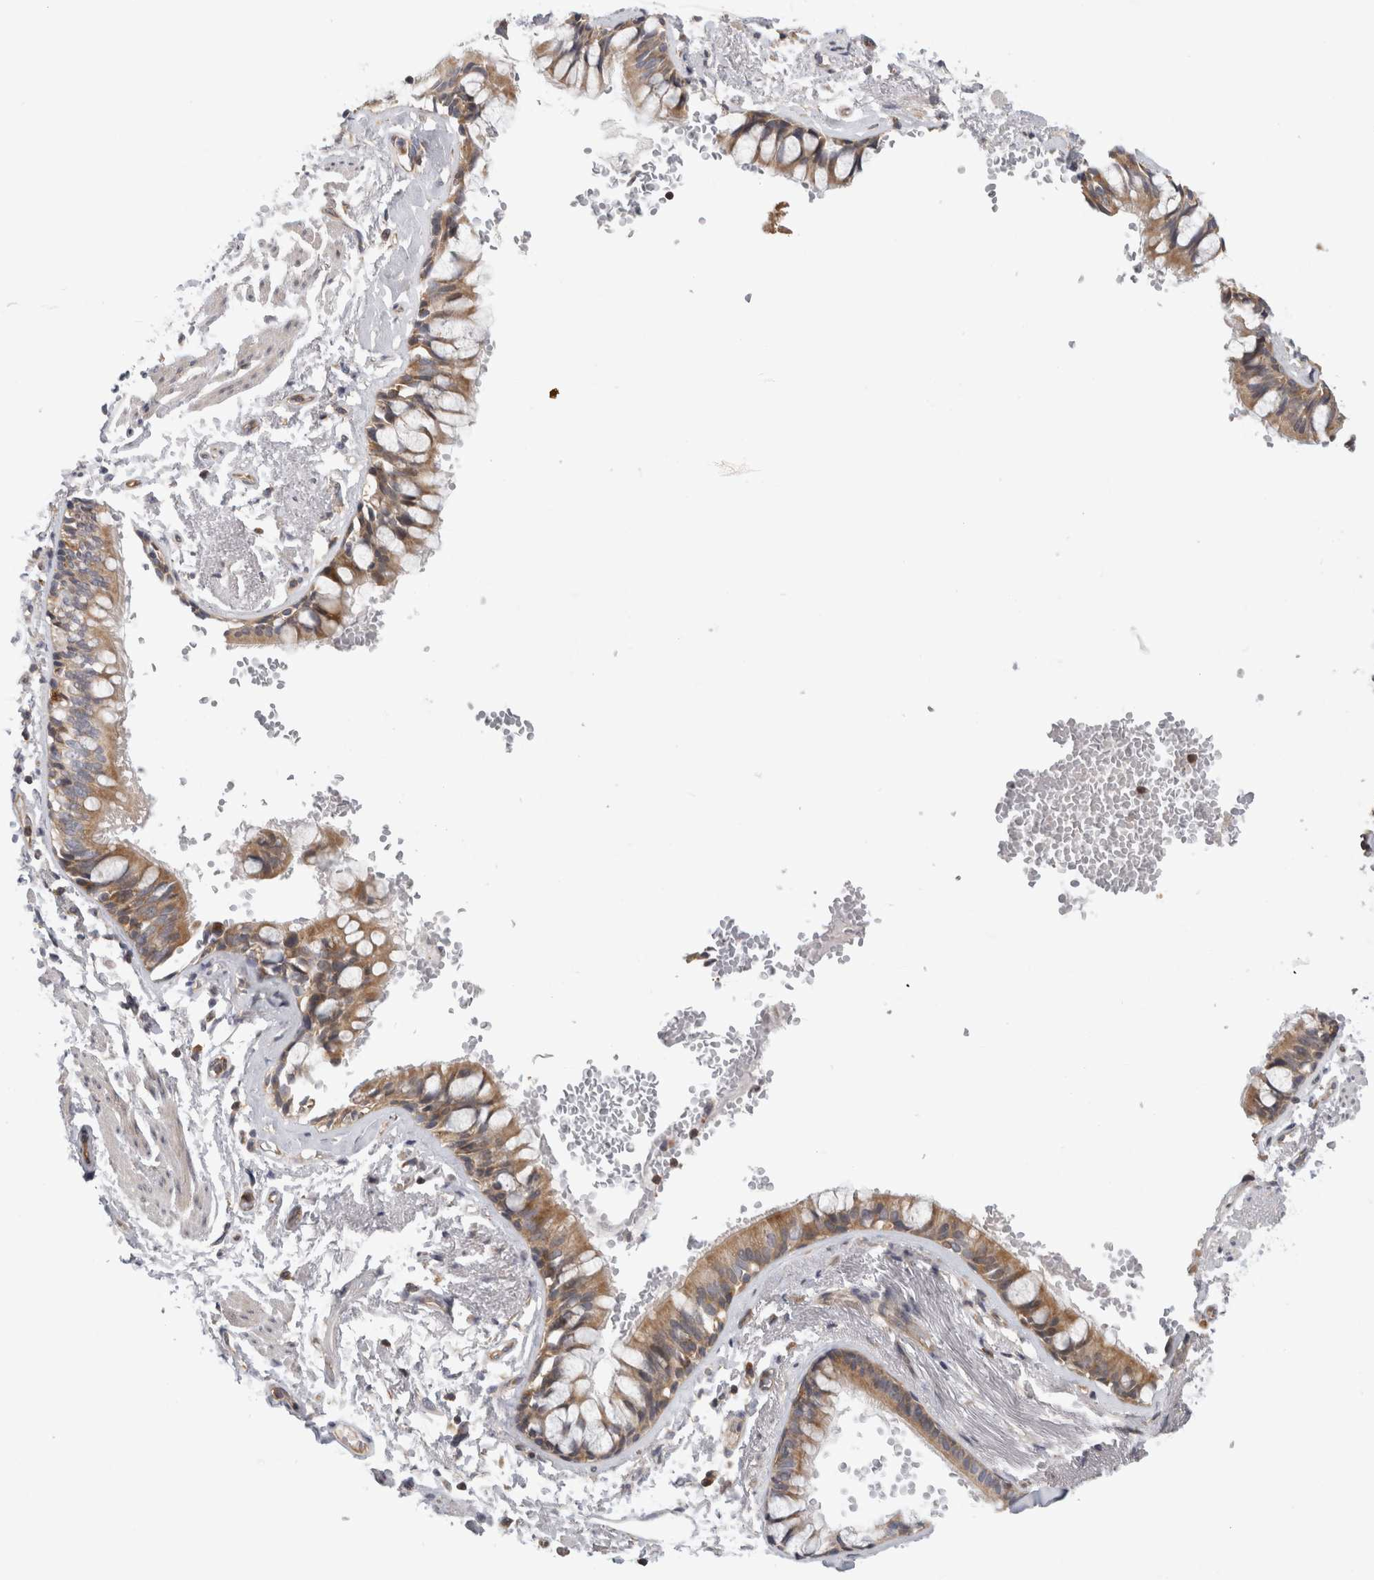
{"staining": {"intensity": "negative", "quantity": "none", "location": "none"}, "tissue": "soft tissue", "cell_type": "Fibroblasts", "image_type": "normal", "snomed": [{"axis": "morphology", "description": "Normal tissue, NOS"}, {"axis": "topography", "description": "Cartilage tissue"}, {"axis": "topography", "description": "Bronchus"}], "caption": "A high-resolution micrograph shows immunohistochemistry (IHC) staining of unremarkable soft tissue, which demonstrates no significant positivity in fibroblasts. Brightfield microscopy of immunohistochemistry (IHC) stained with DAB (brown) and hematoxylin (blue), captured at high magnification.", "gene": "GRIK2", "patient": {"sex": "female", "age": 73}}